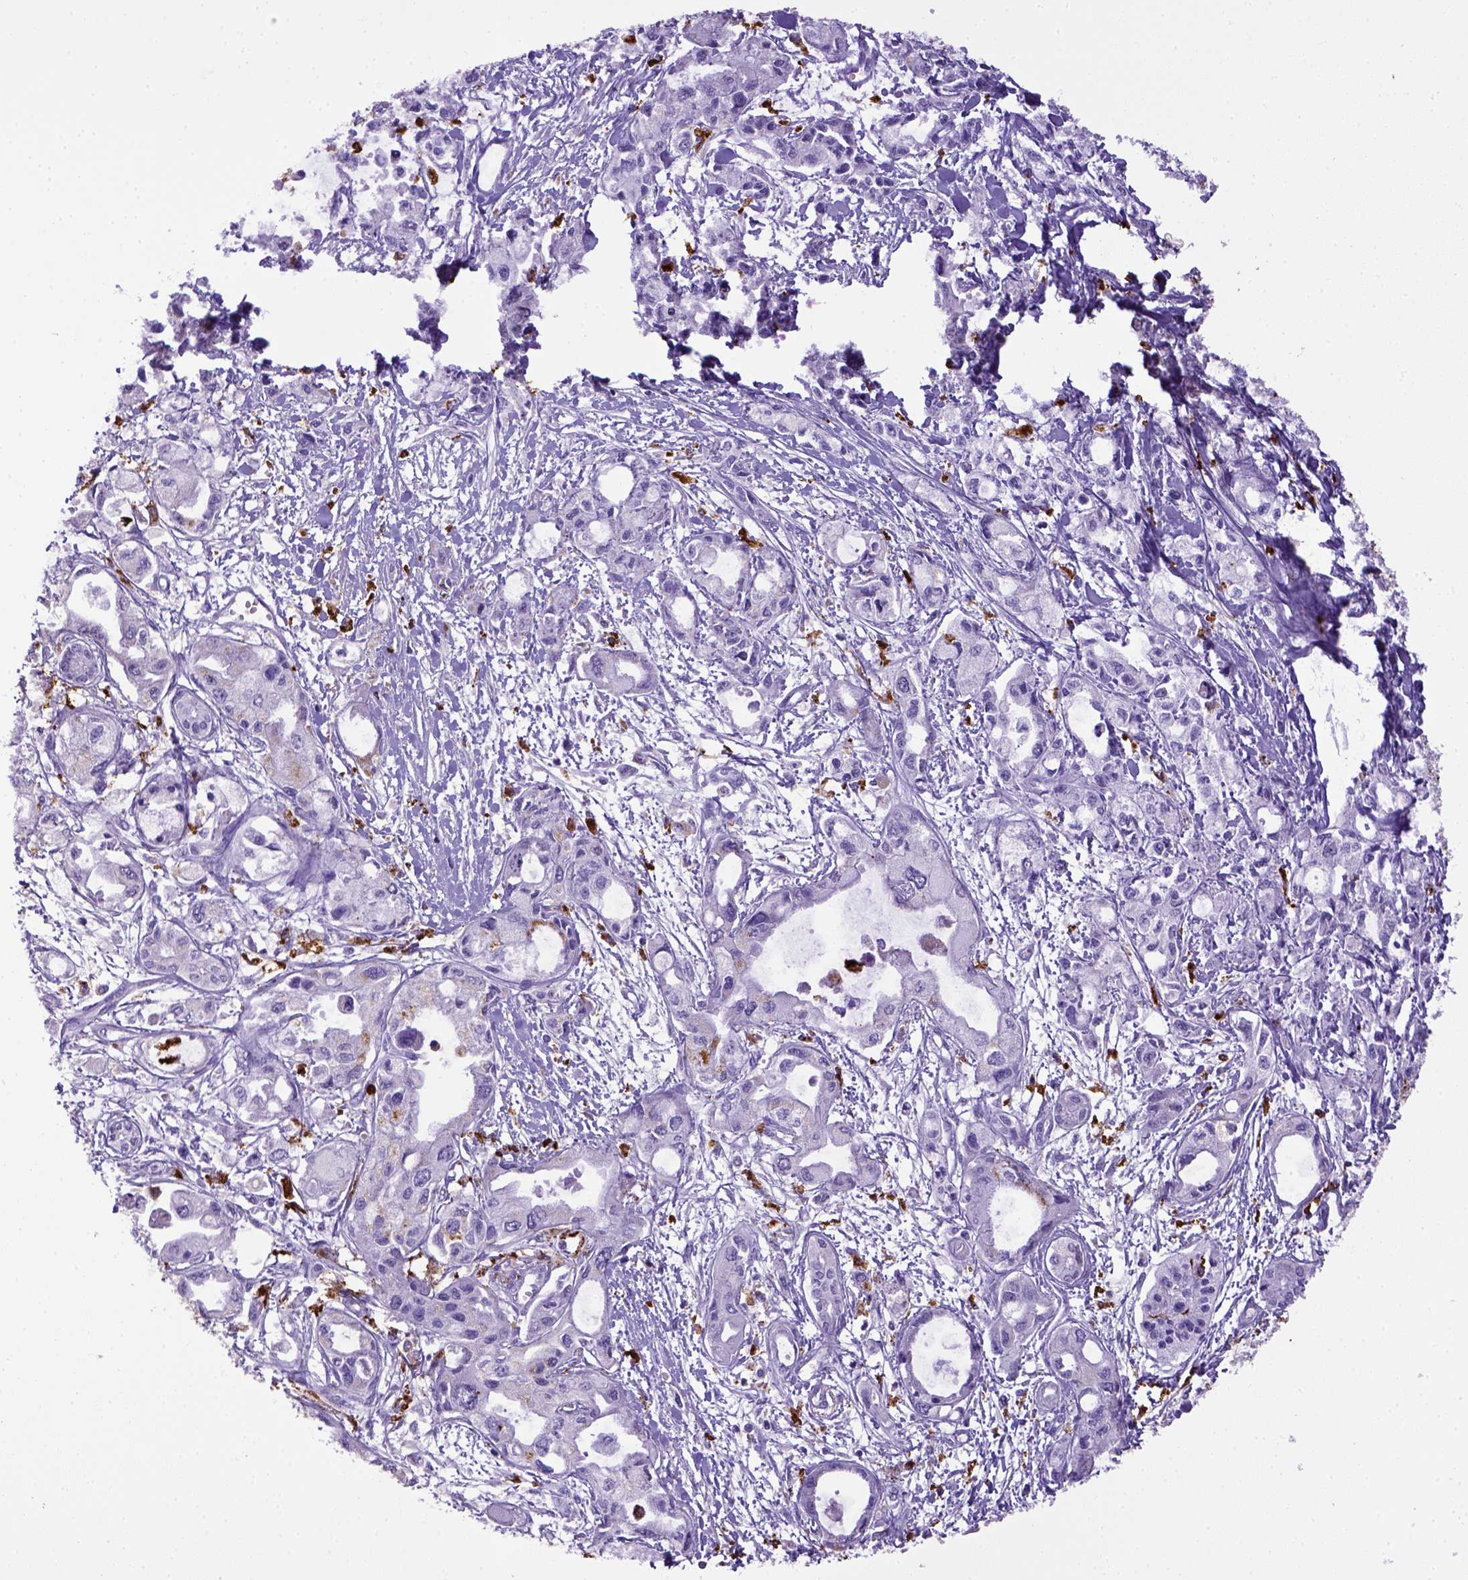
{"staining": {"intensity": "negative", "quantity": "none", "location": "none"}, "tissue": "pancreatic cancer", "cell_type": "Tumor cells", "image_type": "cancer", "snomed": [{"axis": "morphology", "description": "Adenocarcinoma, NOS"}, {"axis": "topography", "description": "Pancreas"}], "caption": "Pancreatic adenocarcinoma was stained to show a protein in brown. There is no significant staining in tumor cells.", "gene": "CD68", "patient": {"sex": "female", "age": 61}}